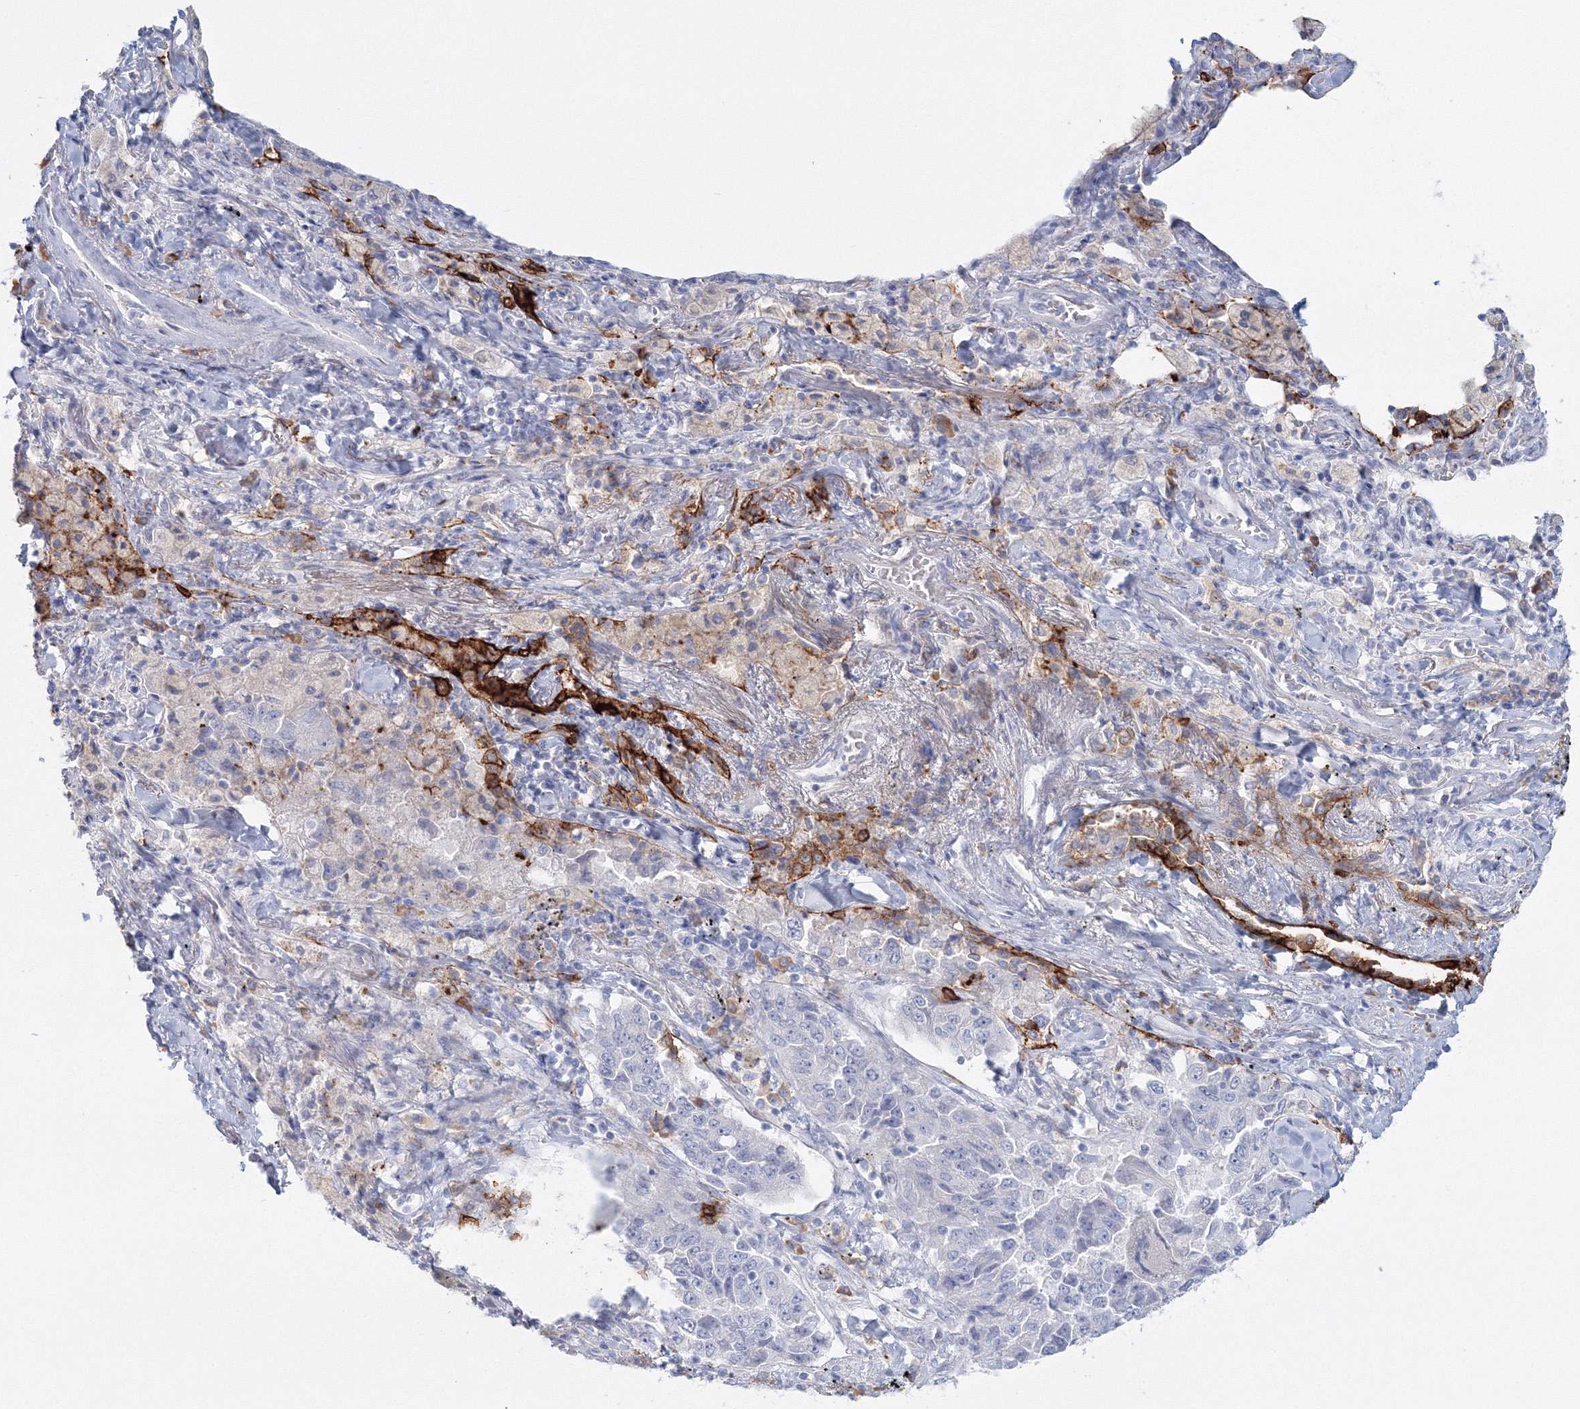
{"staining": {"intensity": "strong", "quantity": "<25%", "location": "cytoplasmic/membranous"}, "tissue": "lung cancer", "cell_type": "Tumor cells", "image_type": "cancer", "snomed": [{"axis": "morphology", "description": "Adenocarcinoma, NOS"}, {"axis": "topography", "description": "Lung"}], "caption": "This is a histology image of immunohistochemistry staining of lung cancer, which shows strong positivity in the cytoplasmic/membranous of tumor cells.", "gene": "VSIG1", "patient": {"sex": "female", "age": 51}}